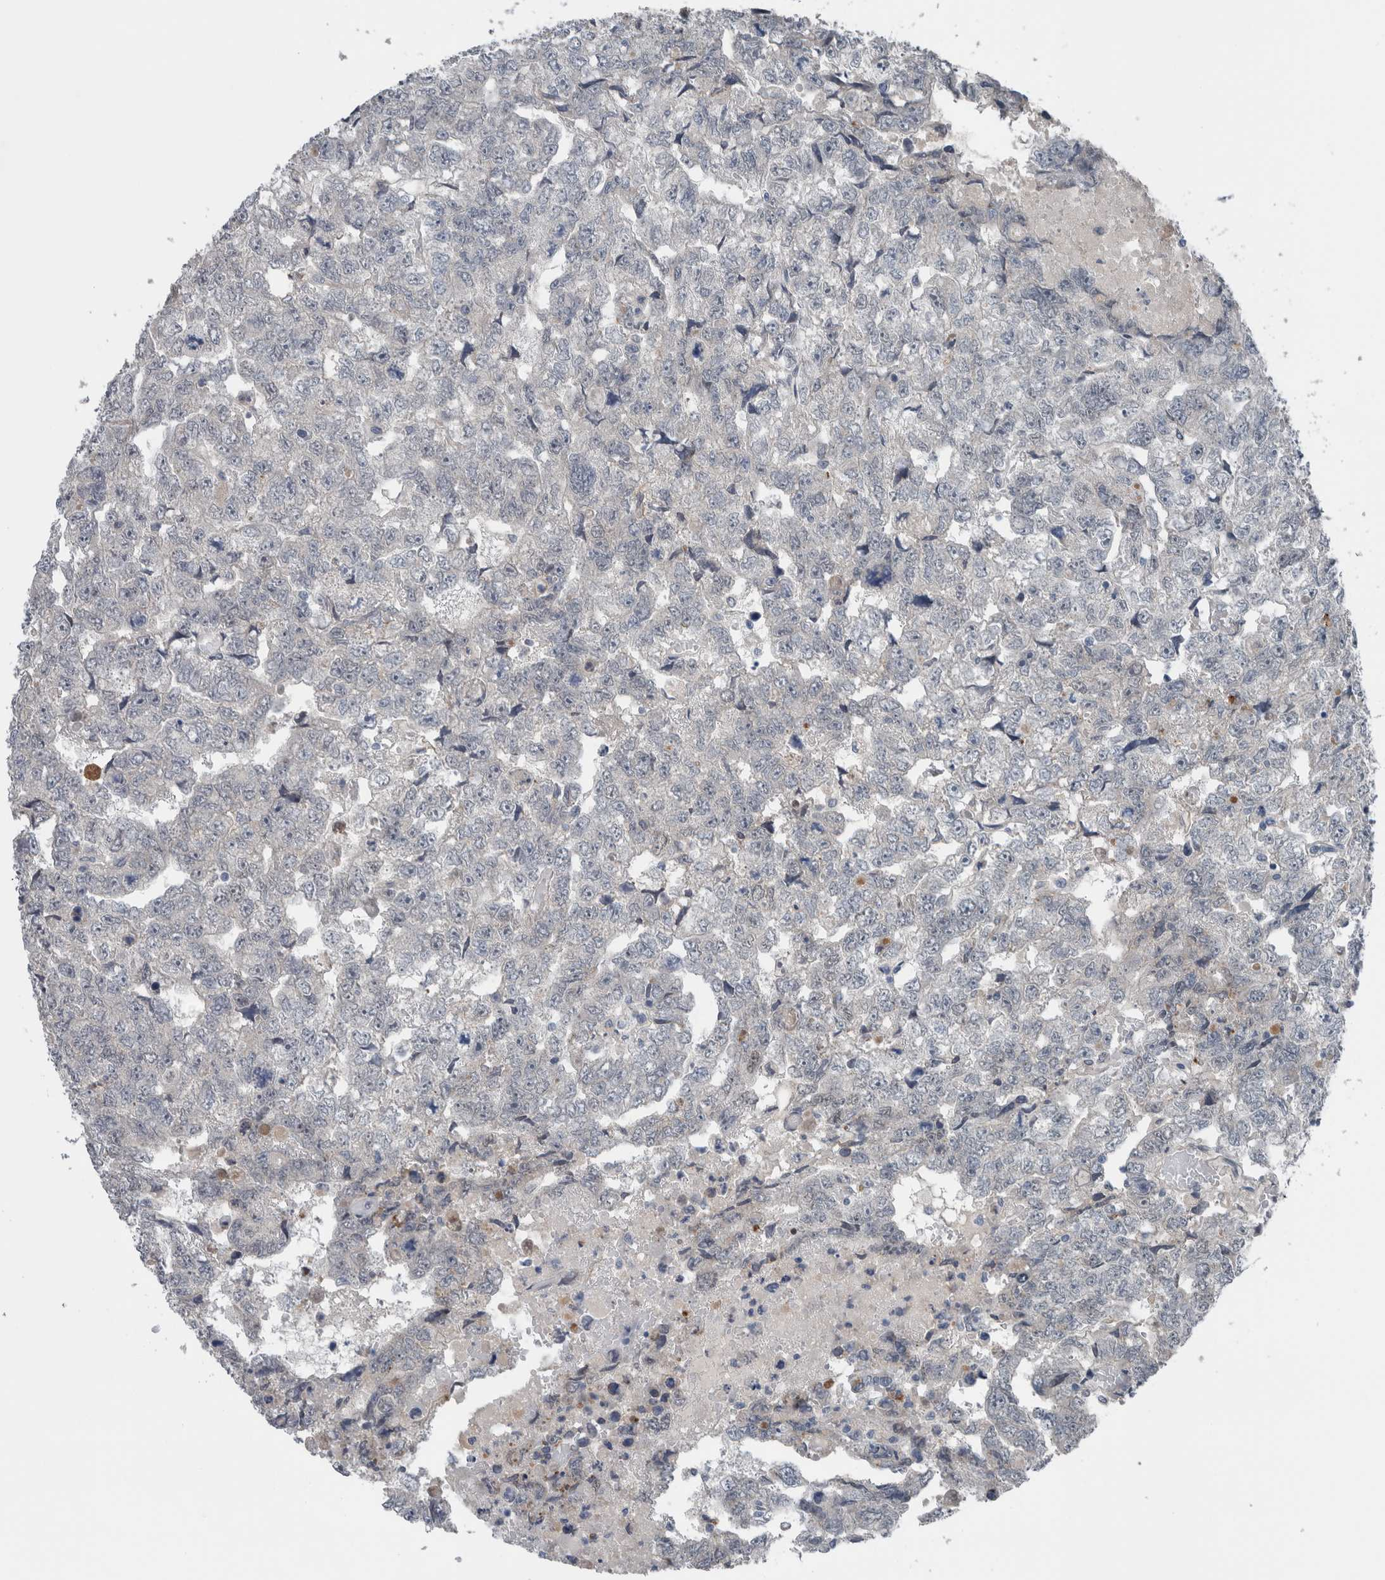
{"staining": {"intensity": "negative", "quantity": "none", "location": "none"}, "tissue": "testis cancer", "cell_type": "Tumor cells", "image_type": "cancer", "snomed": [{"axis": "morphology", "description": "Carcinoma, Embryonal, NOS"}, {"axis": "topography", "description": "Testis"}], "caption": "Protein analysis of testis cancer (embryonal carcinoma) demonstrates no significant staining in tumor cells.", "gene": "CRNN", "patient": {"sex": "male", "age": 36}}